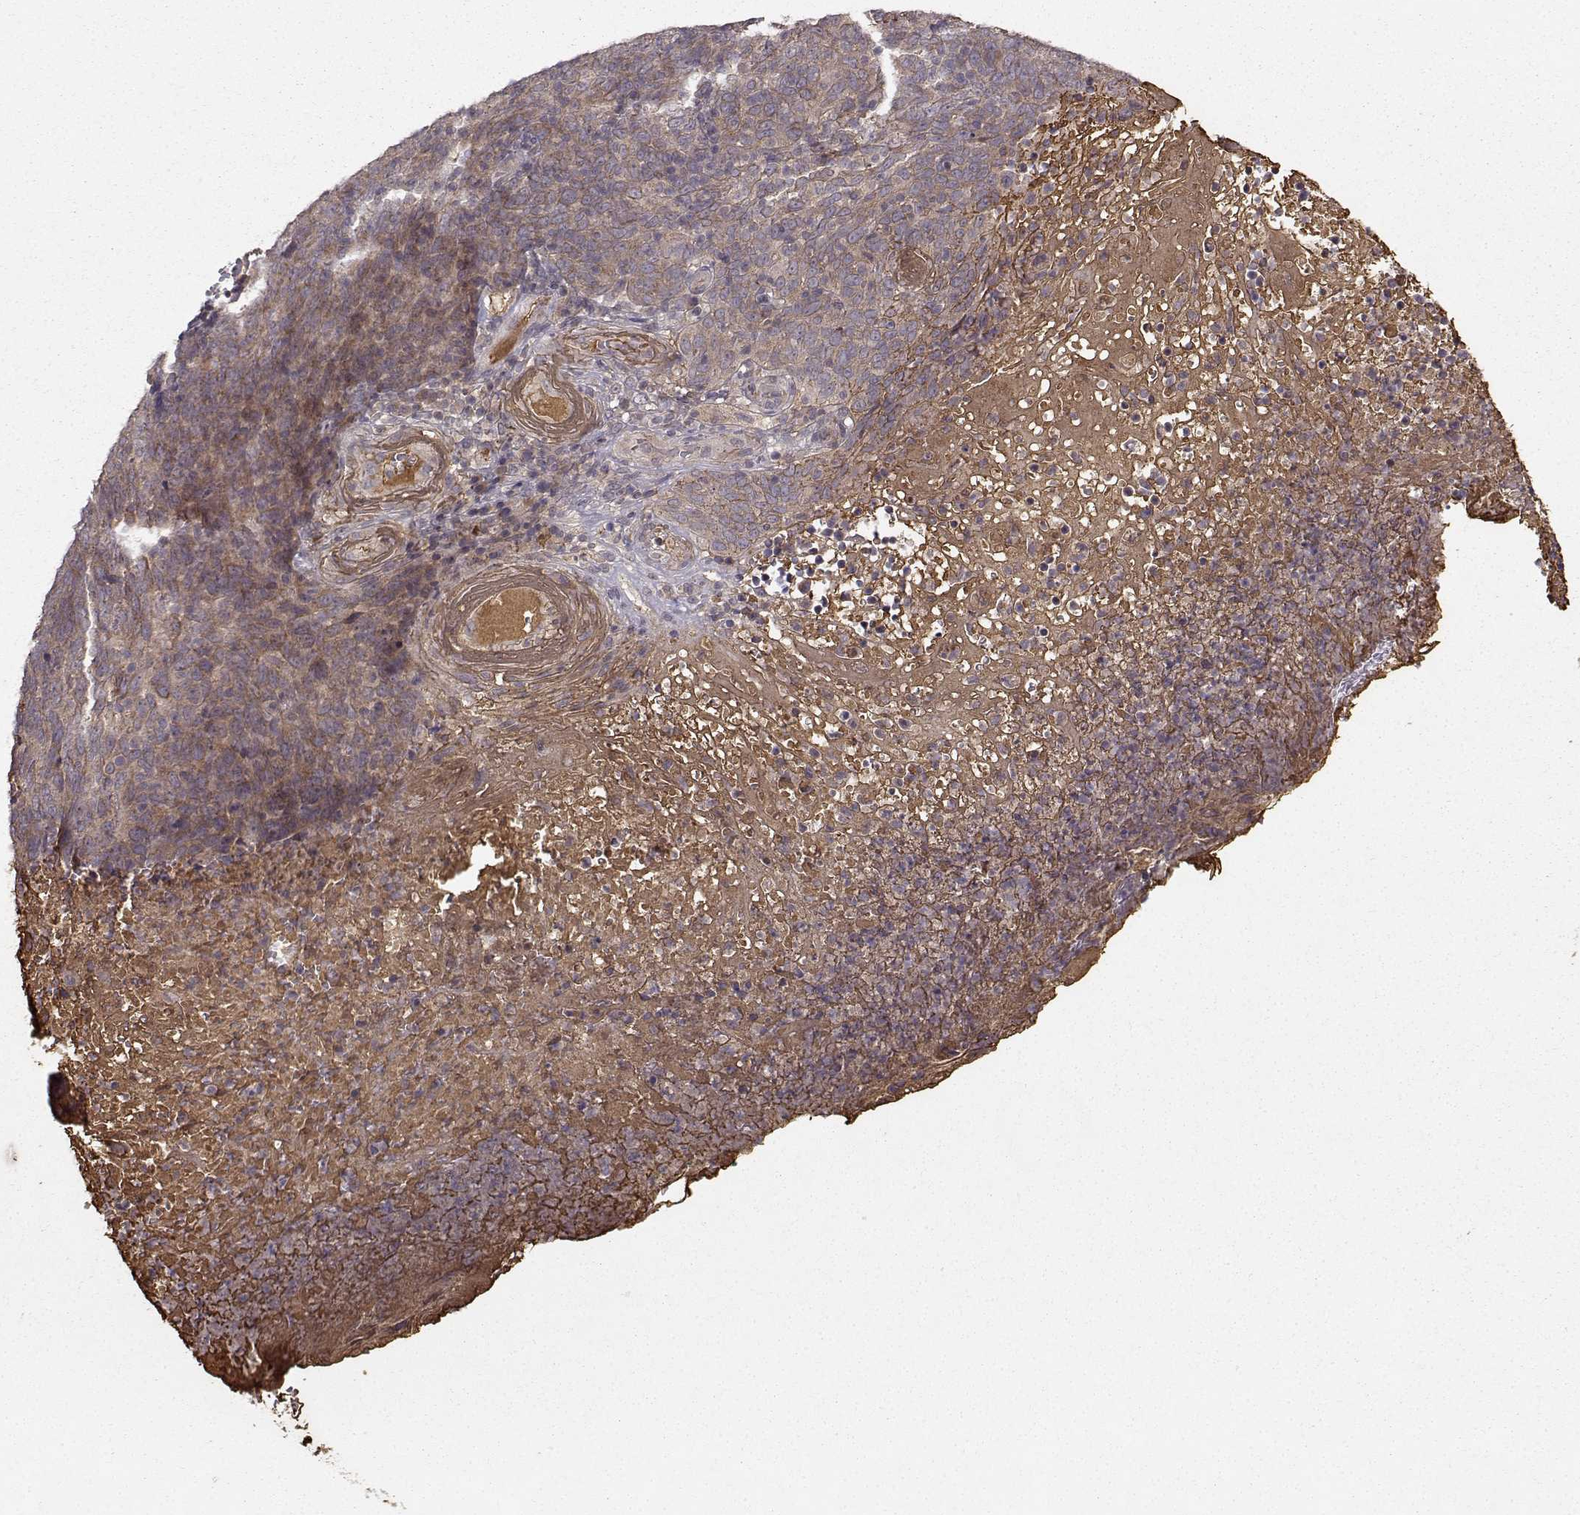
{"staining": {"intensity": "weak", "quantity": ">75%", "location": "cytoplasmic/membranous"}, "tissue": "skin cancer", "cell_type": "Tumor cells", "image_type": "cancer", "snomed": [{"axis": "morphology", "description": "Squamous cell carcinoma, NOS"}, {"axis": "topography", "description": "Skin"}, {"axis": "topography", "description": "Anal"}], "caption": "This is an image of IHC staining of skin squamous cell carcinoma, which shows weak positivity in the cytoplasmic/membranous of tumor cells.", "gene": "WNT6", "patient": {"sex": "female", "age": 51}}